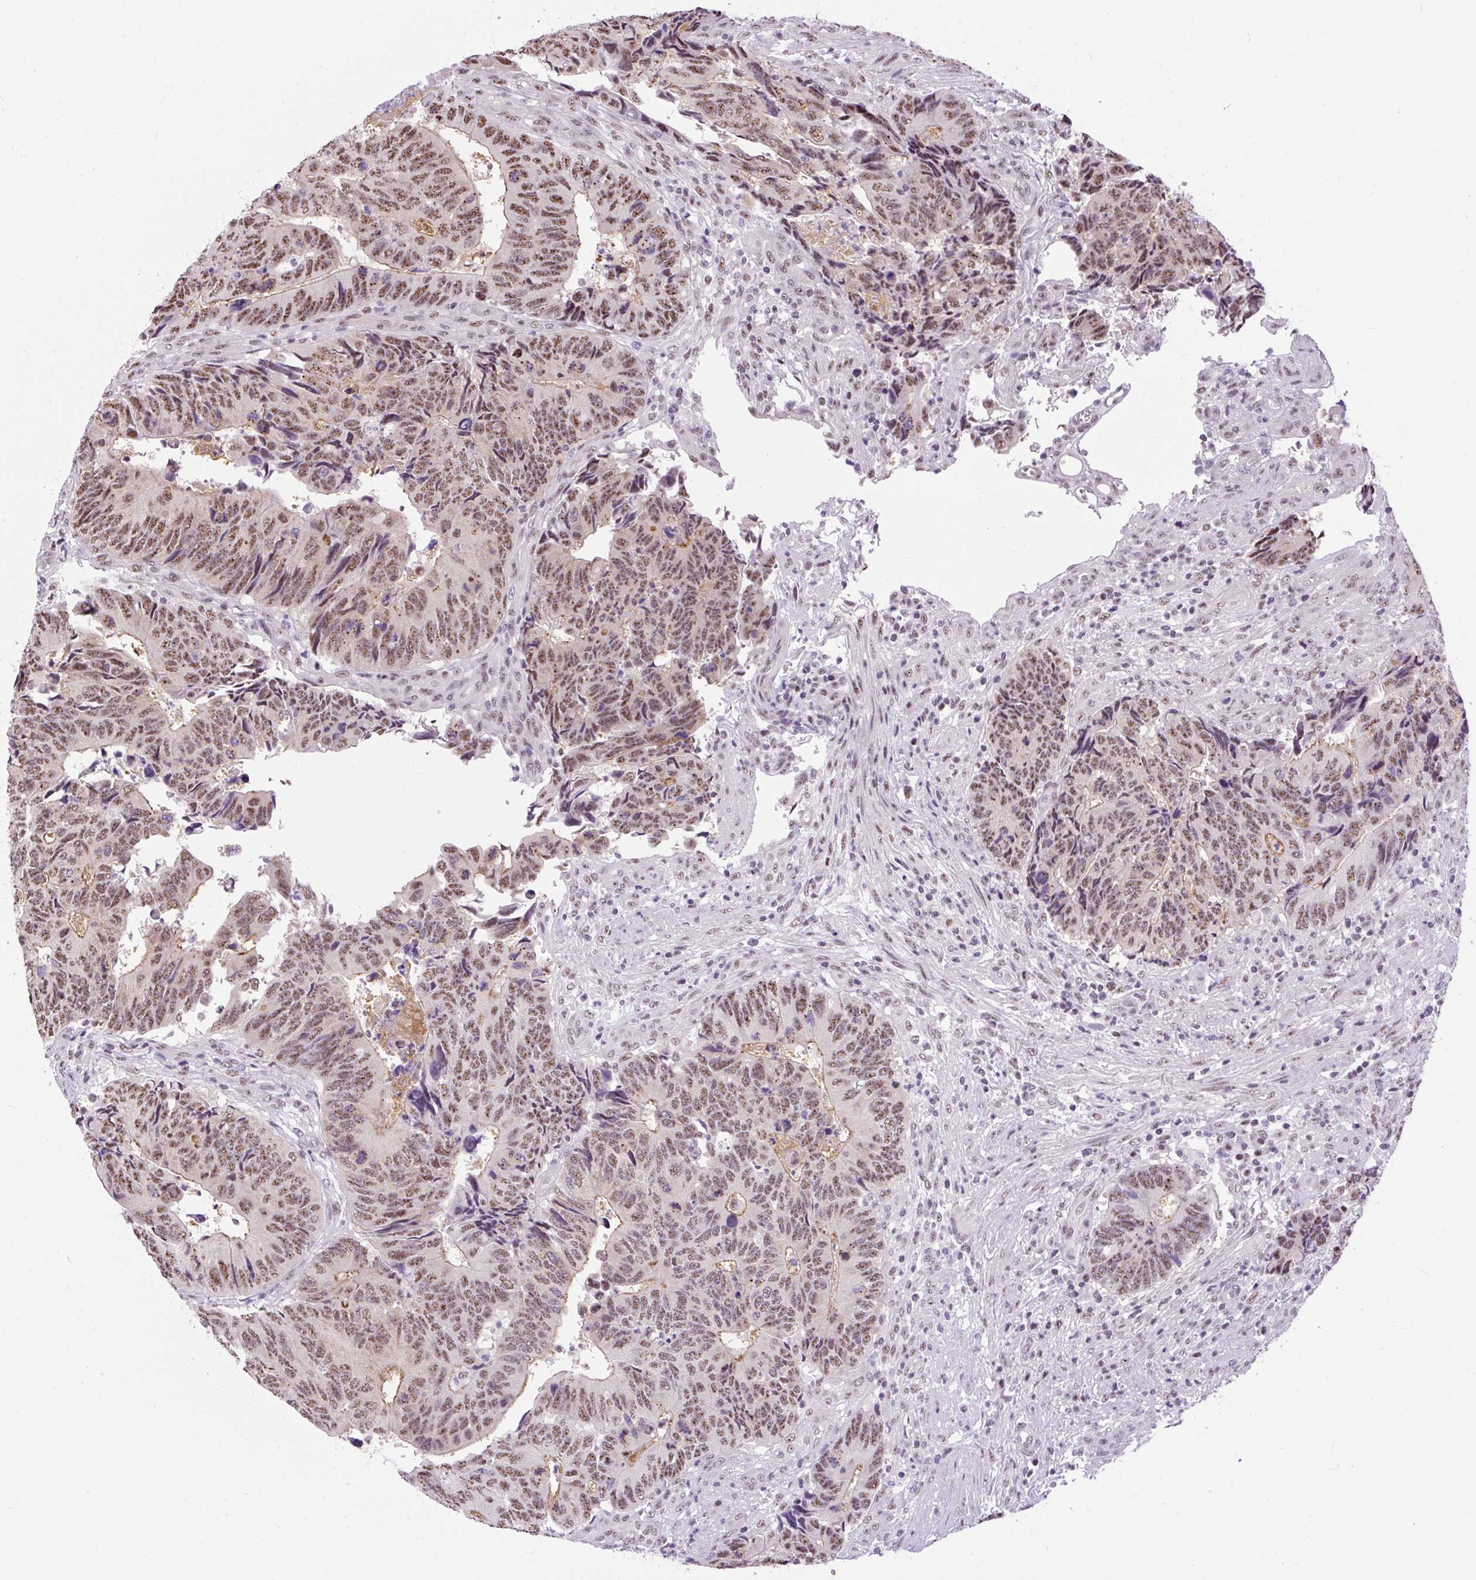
{"staining": {"intensity": "moderate", "quantity": ">75%", "location": "cytoplasmic/membranous,nuclear"}, "tissue": "colorectal cancer", "cell_type": "Tumor cells", "image_type": "cancer", "snomed": [{"axis": "morphology", "description": "Adenocarcinoma, NOS"}, {"axis": "topography", "description": "Colon"}], "caption": "Colorectal cancer (adenocarcinoma) stained with DAB IHC demonstrates medium levels of moderate cytoplasmic/membranous and nuclear expression in about >75% of tumor cells.", "gene": "SMC5", "patient": {"sex": "male", "age": 87}}